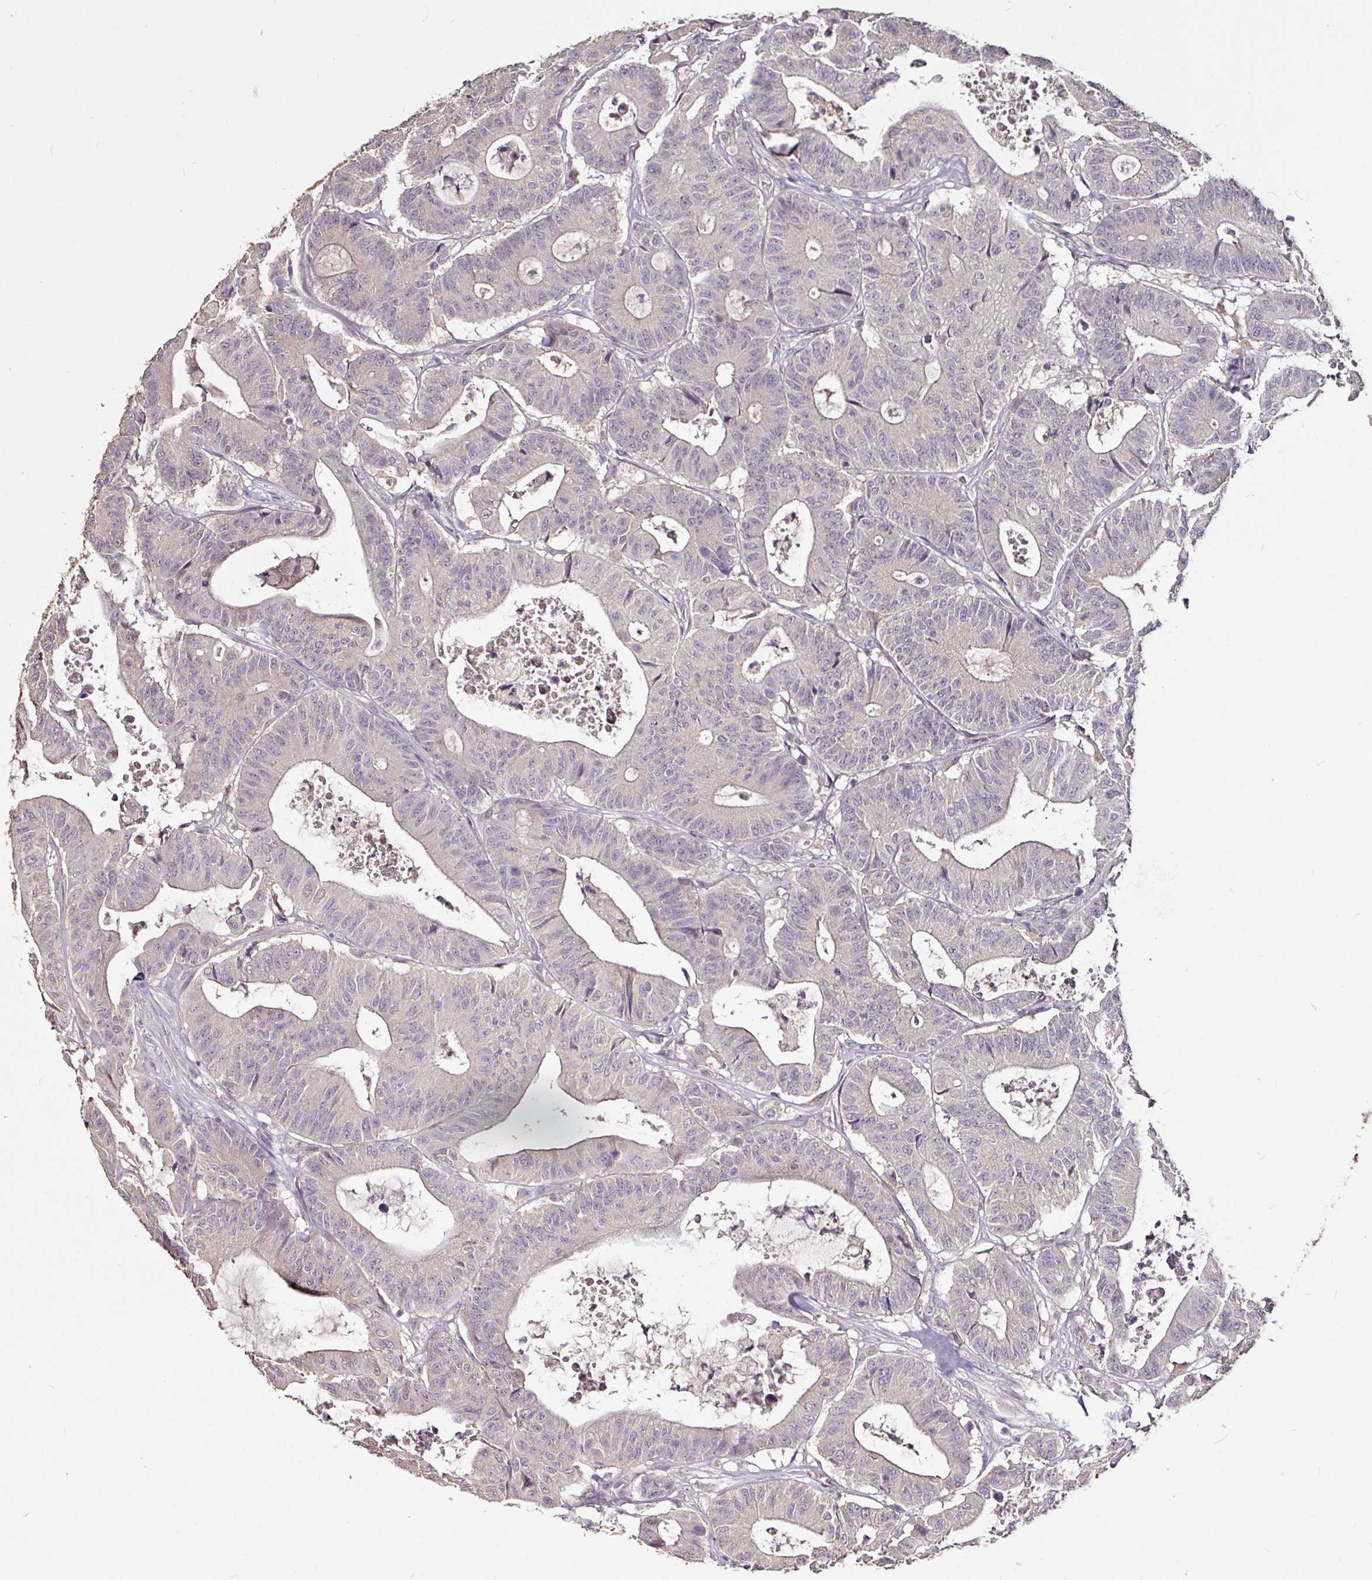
{"staining": {"intensity": "weak", "quantity": "<25%", "location": "cytoplasmic/membranous"}, "tissue": "colorectal cancer", "cell_type": "Tumor cells", "image_type": "cancer", "snomed": [{"axis": "morphology", "description": "Adenocarcinoma, NOS"}, {"axis": "topography", "description": "Colon"}], "caption": "High magnification brightfield microscopy of colorectal adenocarcinoma stained with DAB (brown) and counterstained with hematoxylin (blue): tumor cells show no significant expression. (DAB immunohistochemistry (IHC) visualized using brightfield microscopy, high magnification).", "gene": "RPL38", "patient": {"sex": "female", "age": 84}}